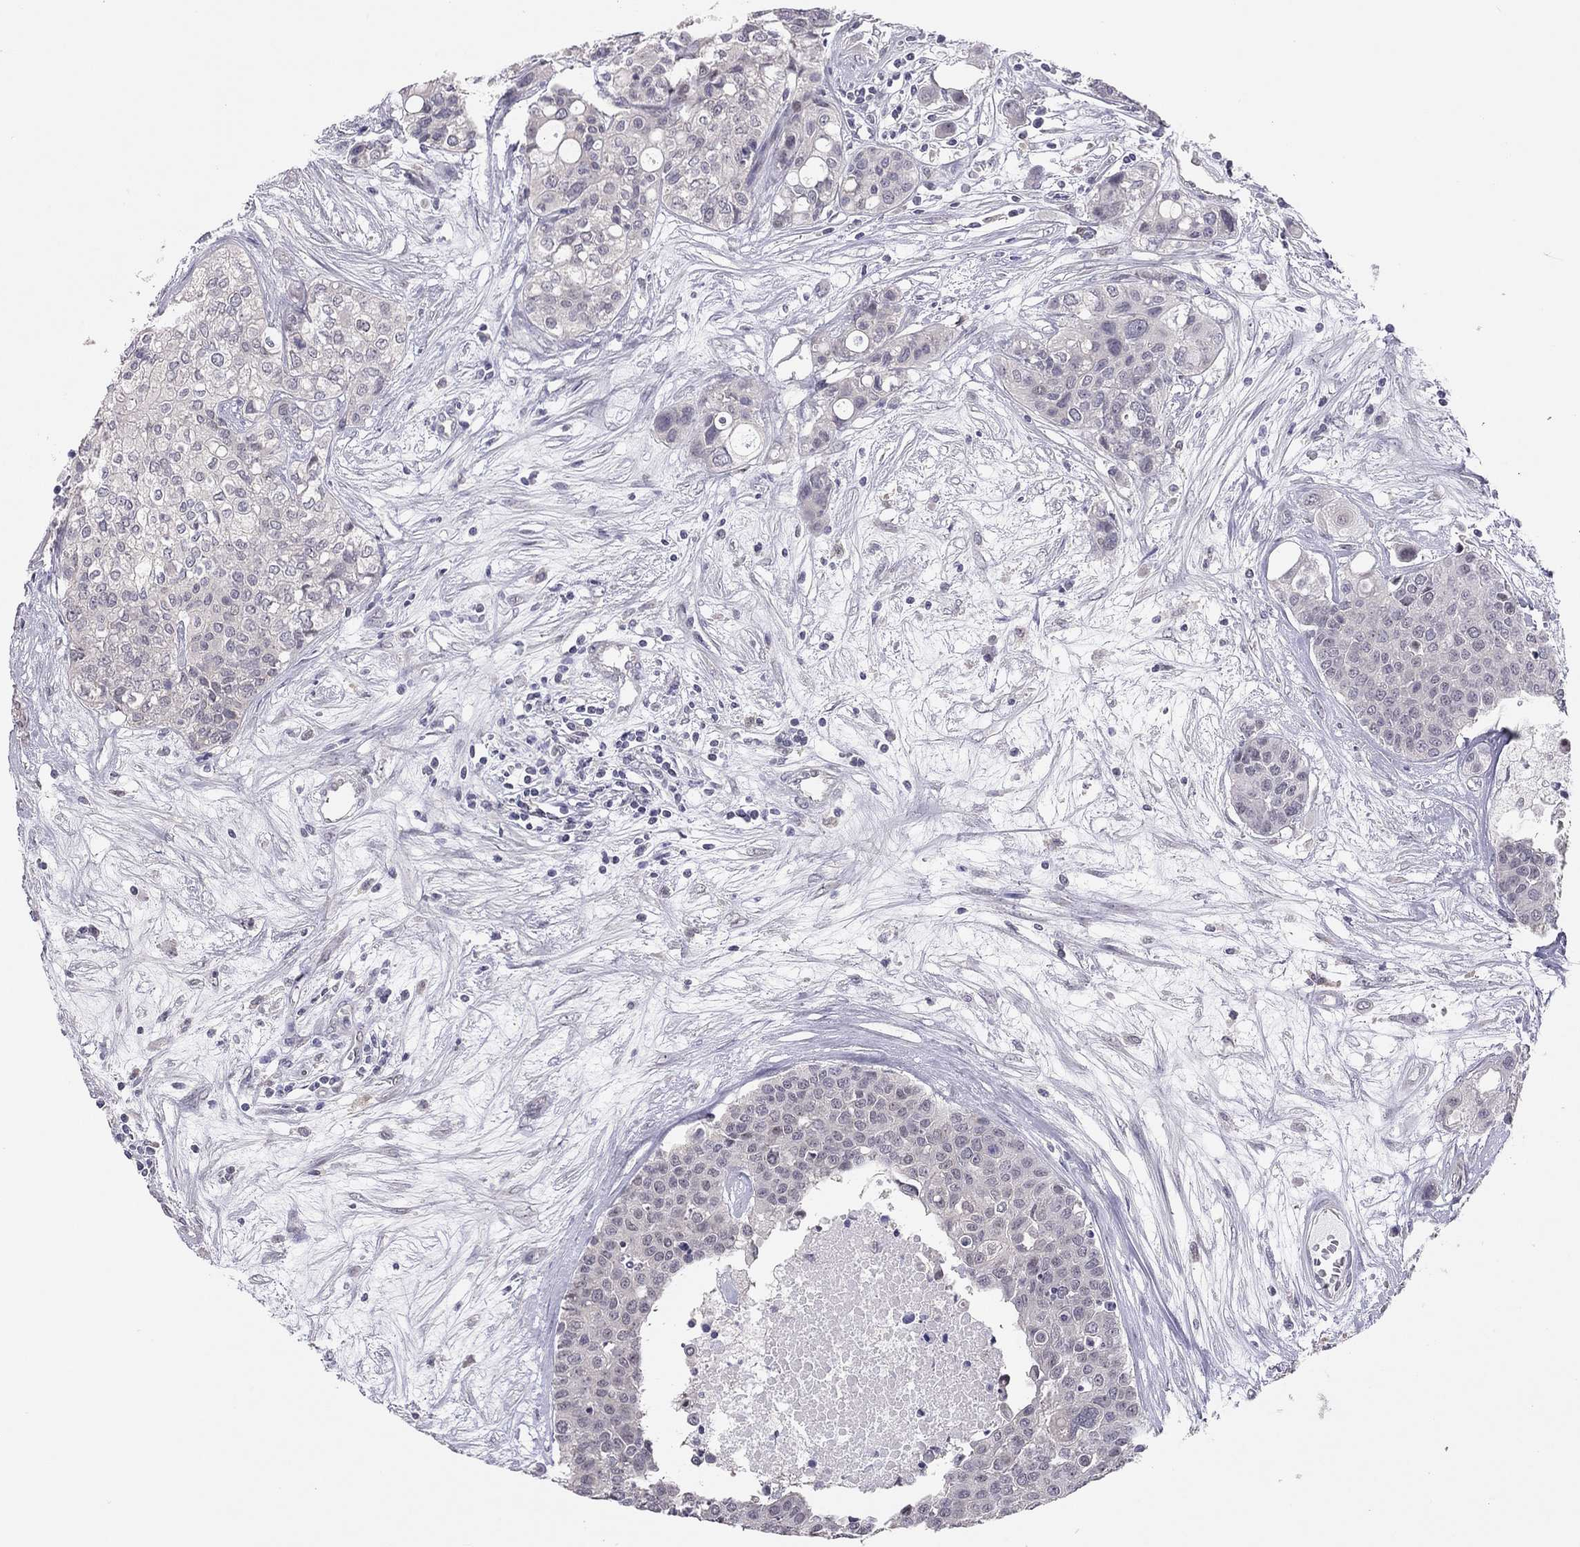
{"staining": {"intensity": "negative", "quantity": "none", "location": "none"}, "tissue": "carcinoid", "cell_type": "Tumor cells", "image_type": "cancer", "snomed": [{"axis": "morphology", "description": "Carcinoid, malignant, NOS"}, {"axis": "topography", "description": "Colon"}], "caption": "This is an immunohistochemistry histopathology image of human carcinoid (malignant). There is no expression in tumor cells.", "gene": "HSF2BP", "patient": {"sex": "male", "age": 81}}